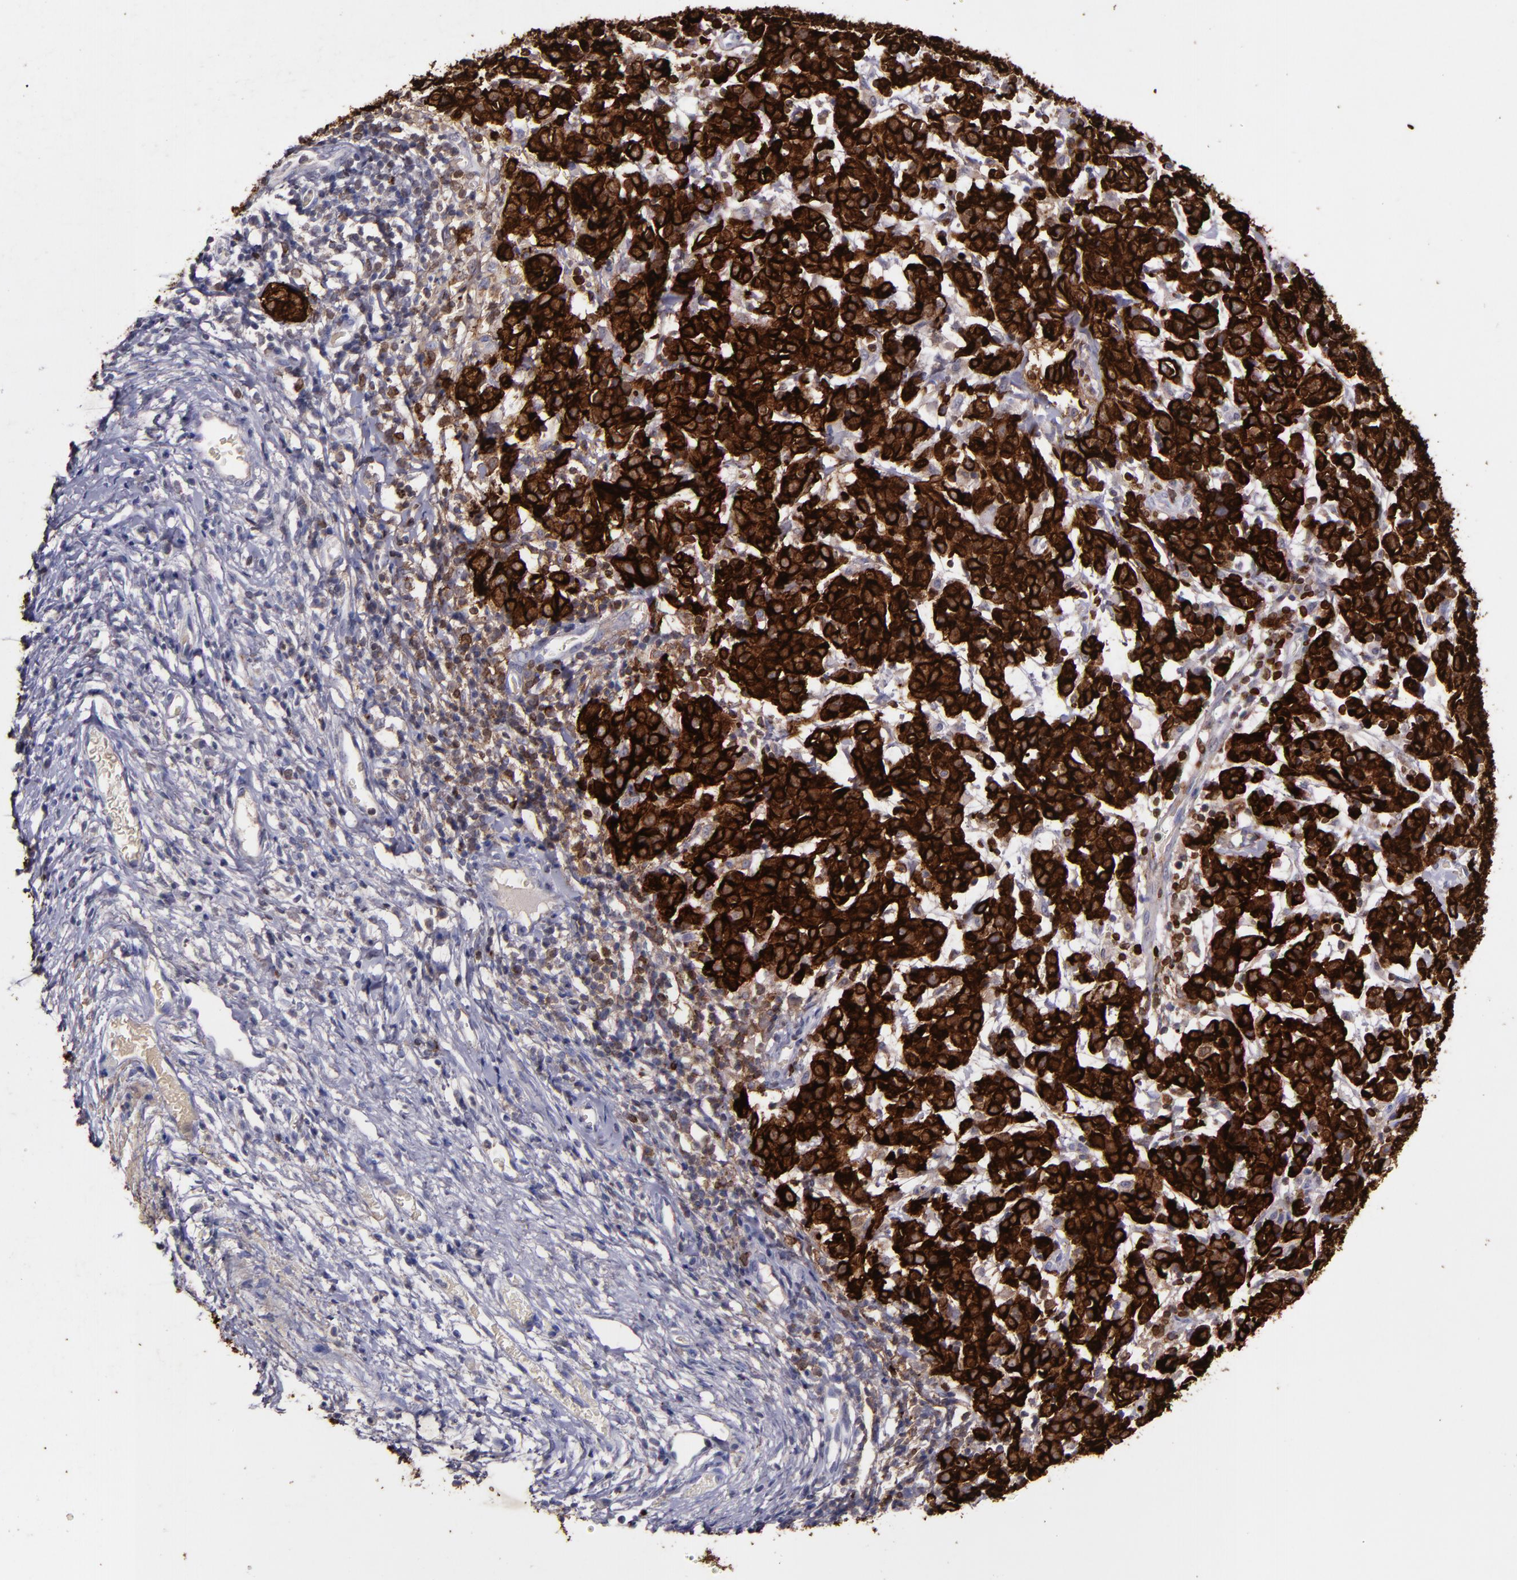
{"staining": {"intensity": "strong", "quantity": ">75%", "location": "cytoplasmic/membranous"}, "tissue": "cervical cancer", "cell_type": "Tumor cells", "image_type": "cancer", "snomed": [{"axis": "morphology", "description": "Normal tissue, NOS"}, {"axis": "morphology", "description": "Squamous cell carcinoma, NOS"}, {"axis": "topography", "description": "Cervix"}], "caption": "This is an image of immunohistochemistry staining of cervical squamous cell carcinoma, which shows strong staining in the cytoplasmic/membranous of tumor cells.", "gene": "MFGE8", "patient": {"sex": "female", "age": 67}}